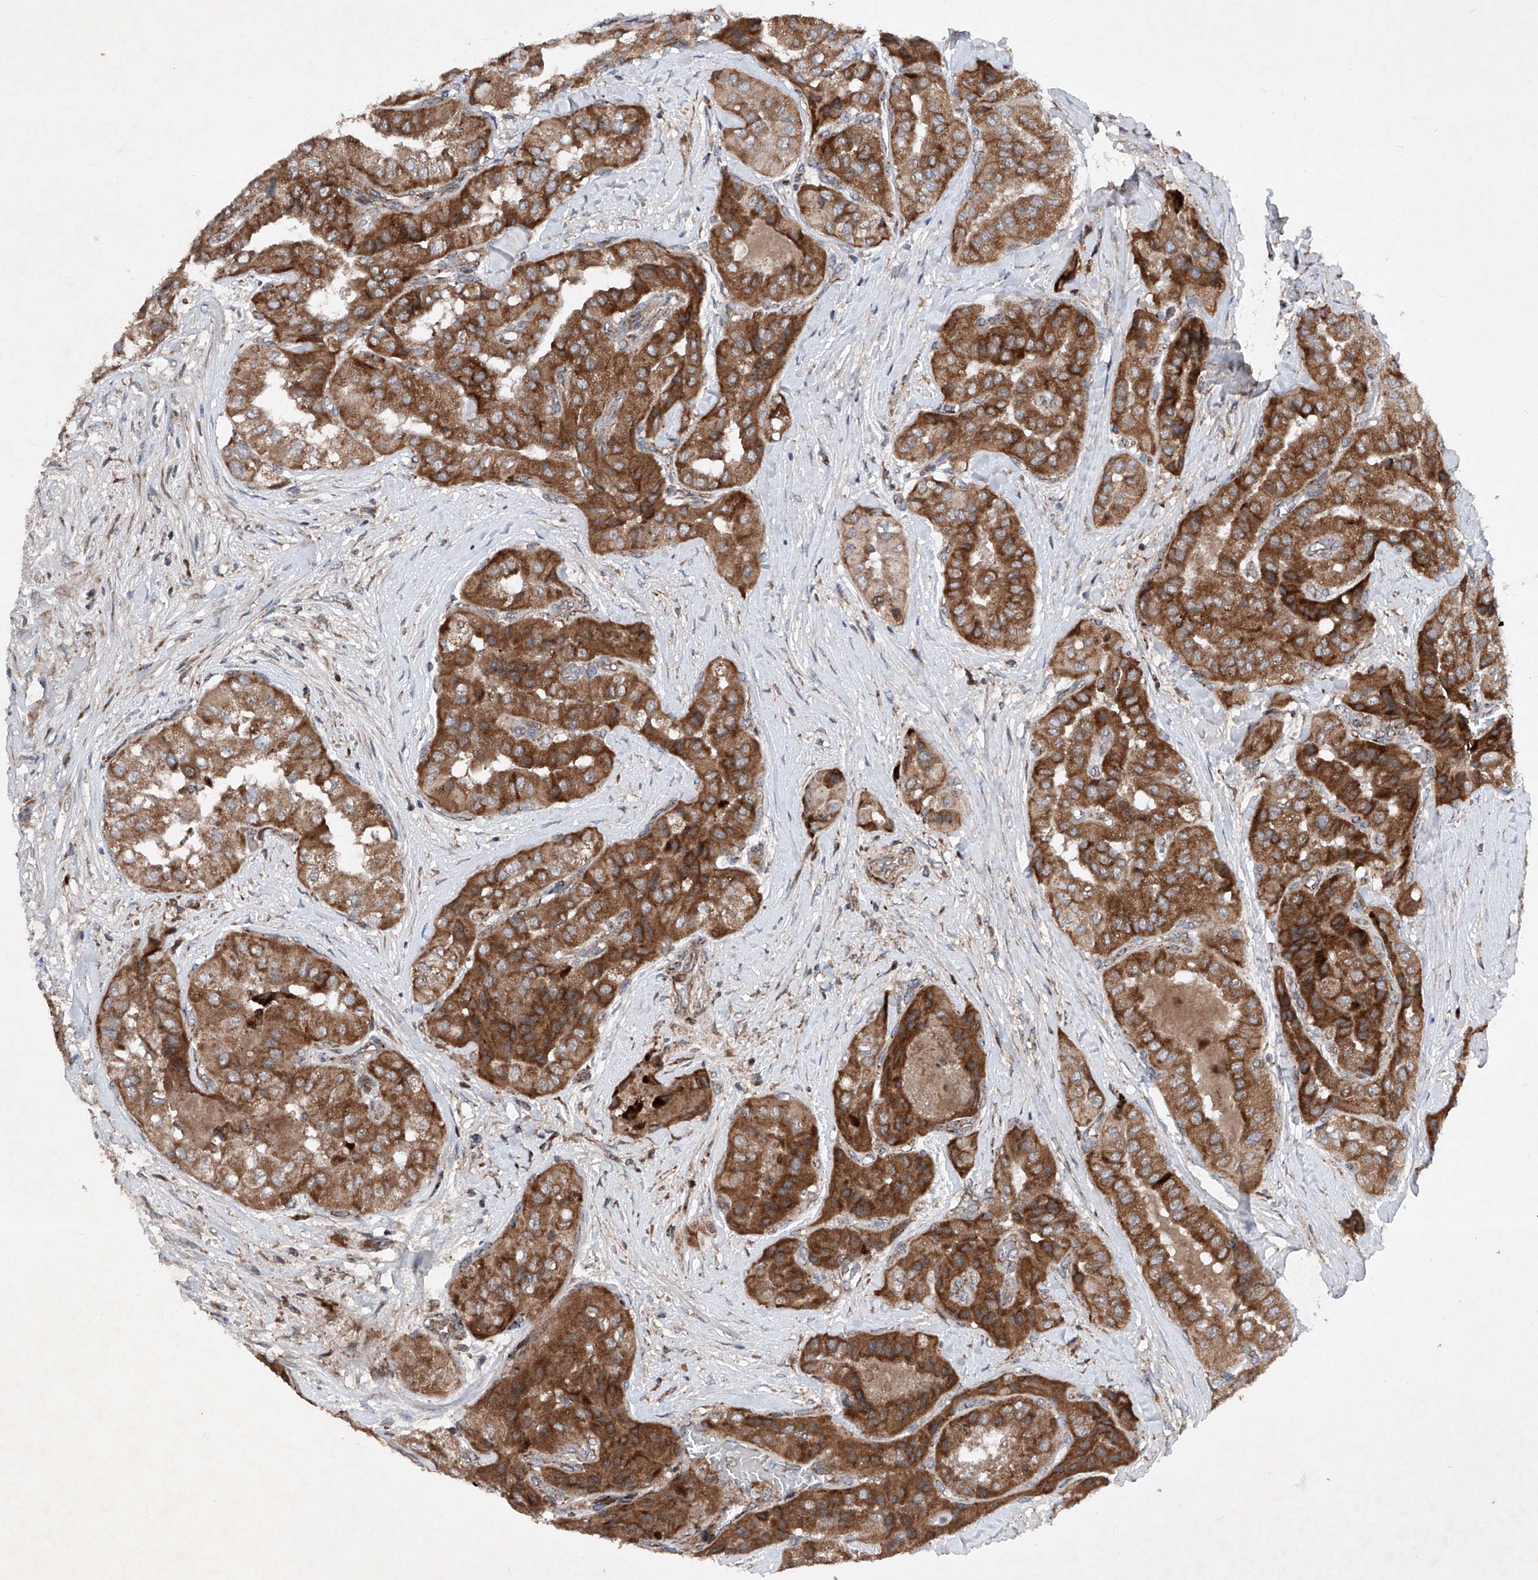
{"staining": {"intensity": "strong", "quantity": ">75%", "location": "cytoplasmic/membranous"}, "tissue": "thyroid cancer", "cell_type": "Tumor cells", "image_type": "cancer", "snomed": [{"axis": "morphology", "description": "Papillary adenocarcinoma, NOS"}, {"axis": "topography", "description": "Thyroid gland"}], "caption": "Protein staining of thyroid papillary adenocarcinoma tissue exhibits strong cytoplasmic/membranous expression in approximately >75% of tumor cells.", "gene": "DAD1", "patient": {"sex": "female", "age": 59}}